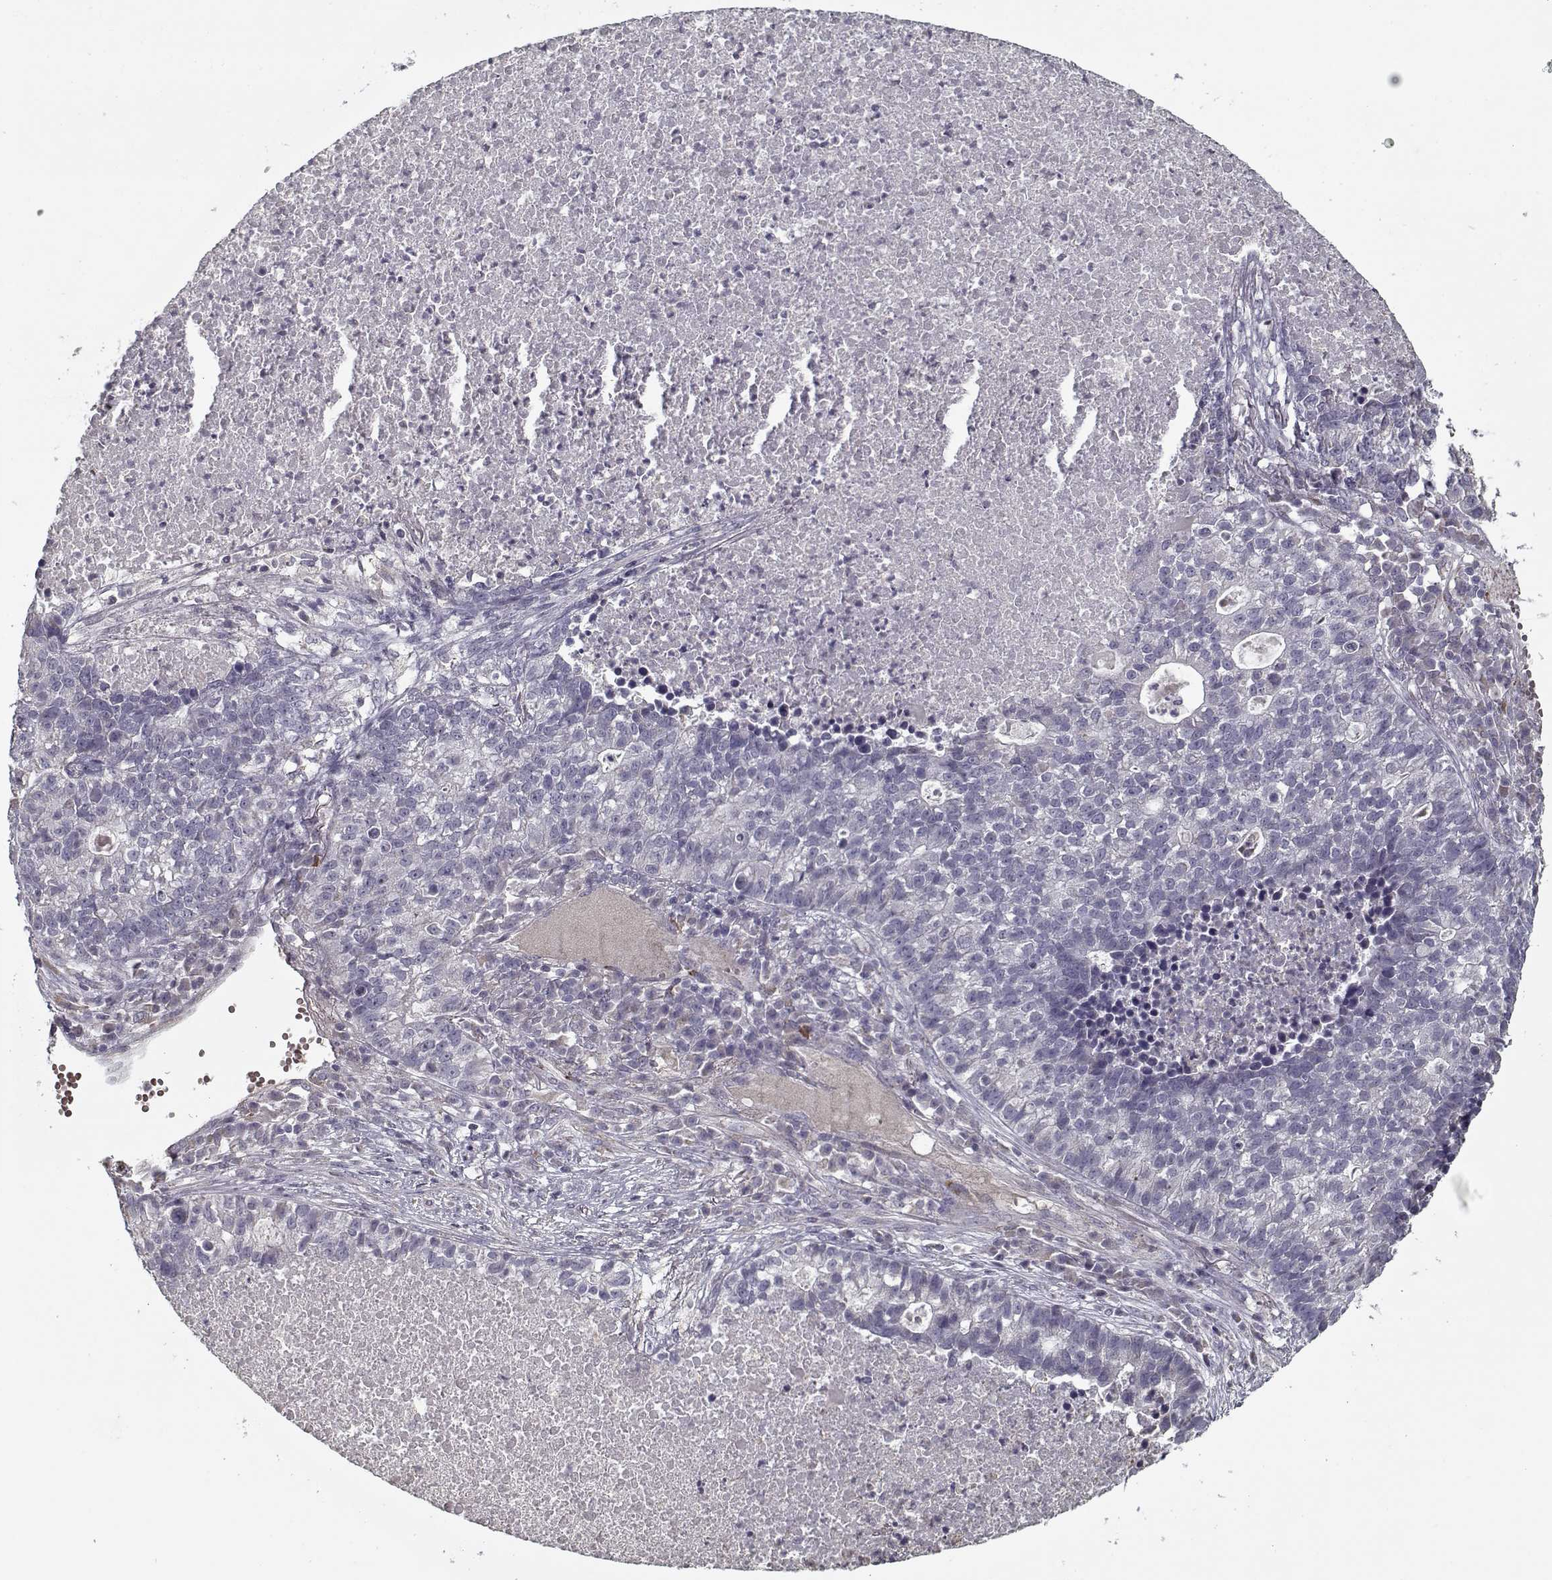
{"staining": {"intensity": "negative", "quantity": "none", "location": "none"}, "tissue": "lung cancer", "cell_type": "Tumor cells", "image_type": "cancer", "snomed": [{"axis": "morphology", "description": "Adenocarcinoma, NOS"}, {"axis": "topography", "description": "Lung"}], "caption": "Tumor cells are negative for brown protein staining in adenocarcinoma (lung).", "gene": "LAMA2", "patient": {"sex": "male", "age": 57}}